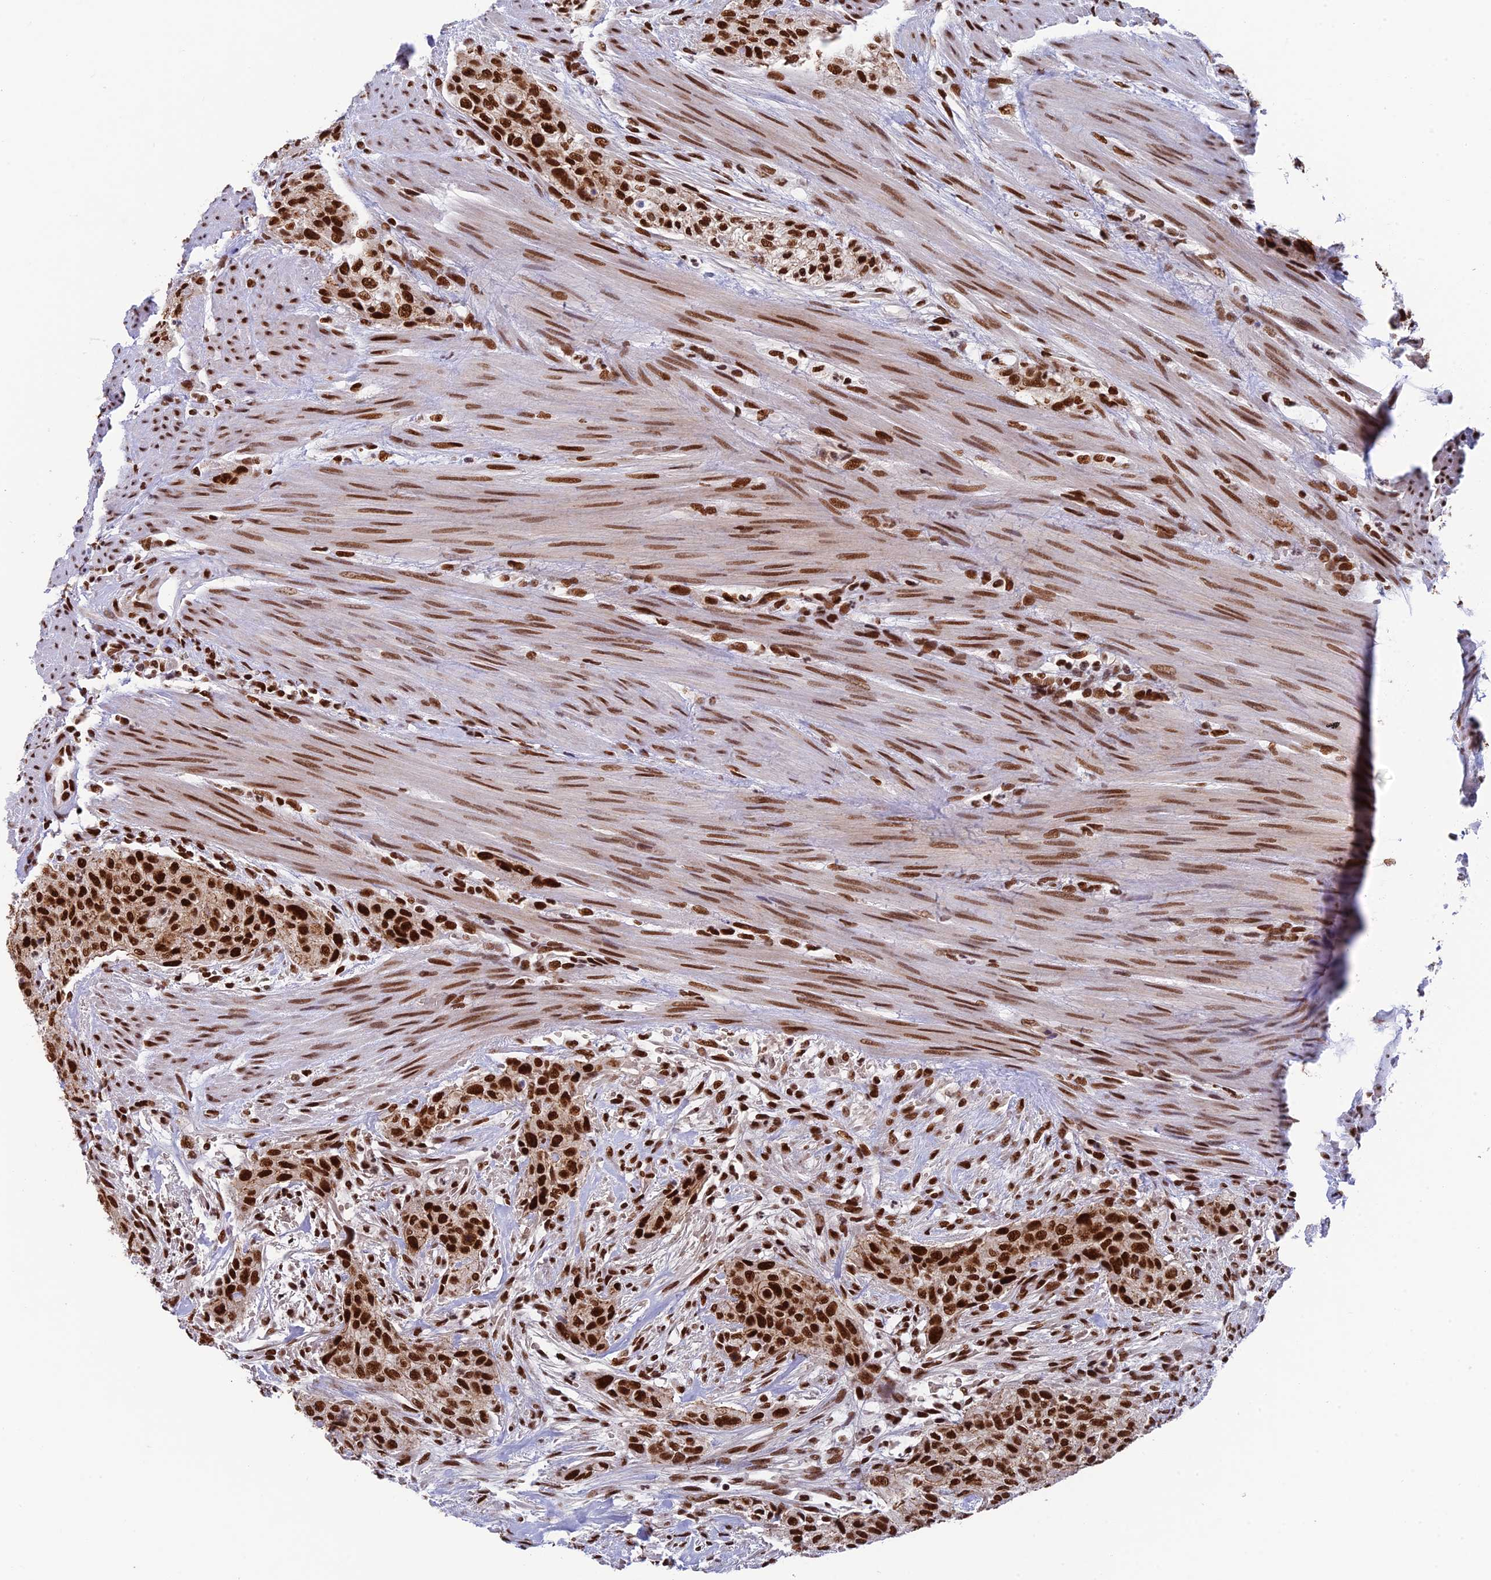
{"staining": {"intensity": "strong", "quantity": ">75%", "location": "nuclear"}, "tissue": "urothelial cancer", "cell_type": "Tumor cells", "image_type": "cancer", "snomed": [{"axis": "morphology", "description": "Urothelial carcinoma, High grade"}, {"axis": "topography", "description": "Urinary bladder"}], "caption": "Immunohistochemistry (IHC) image of neoplastic tissue: human urothelial carcinoma (high-grade) stained using immunohistochemistry displays high levels of strong protein expression localized specifically in the nuclear of tumor cells, appearing as a nuclear brown color.", "gene": "EEF1AKMT3", "patient": {"sex": "male", "age": 35}}